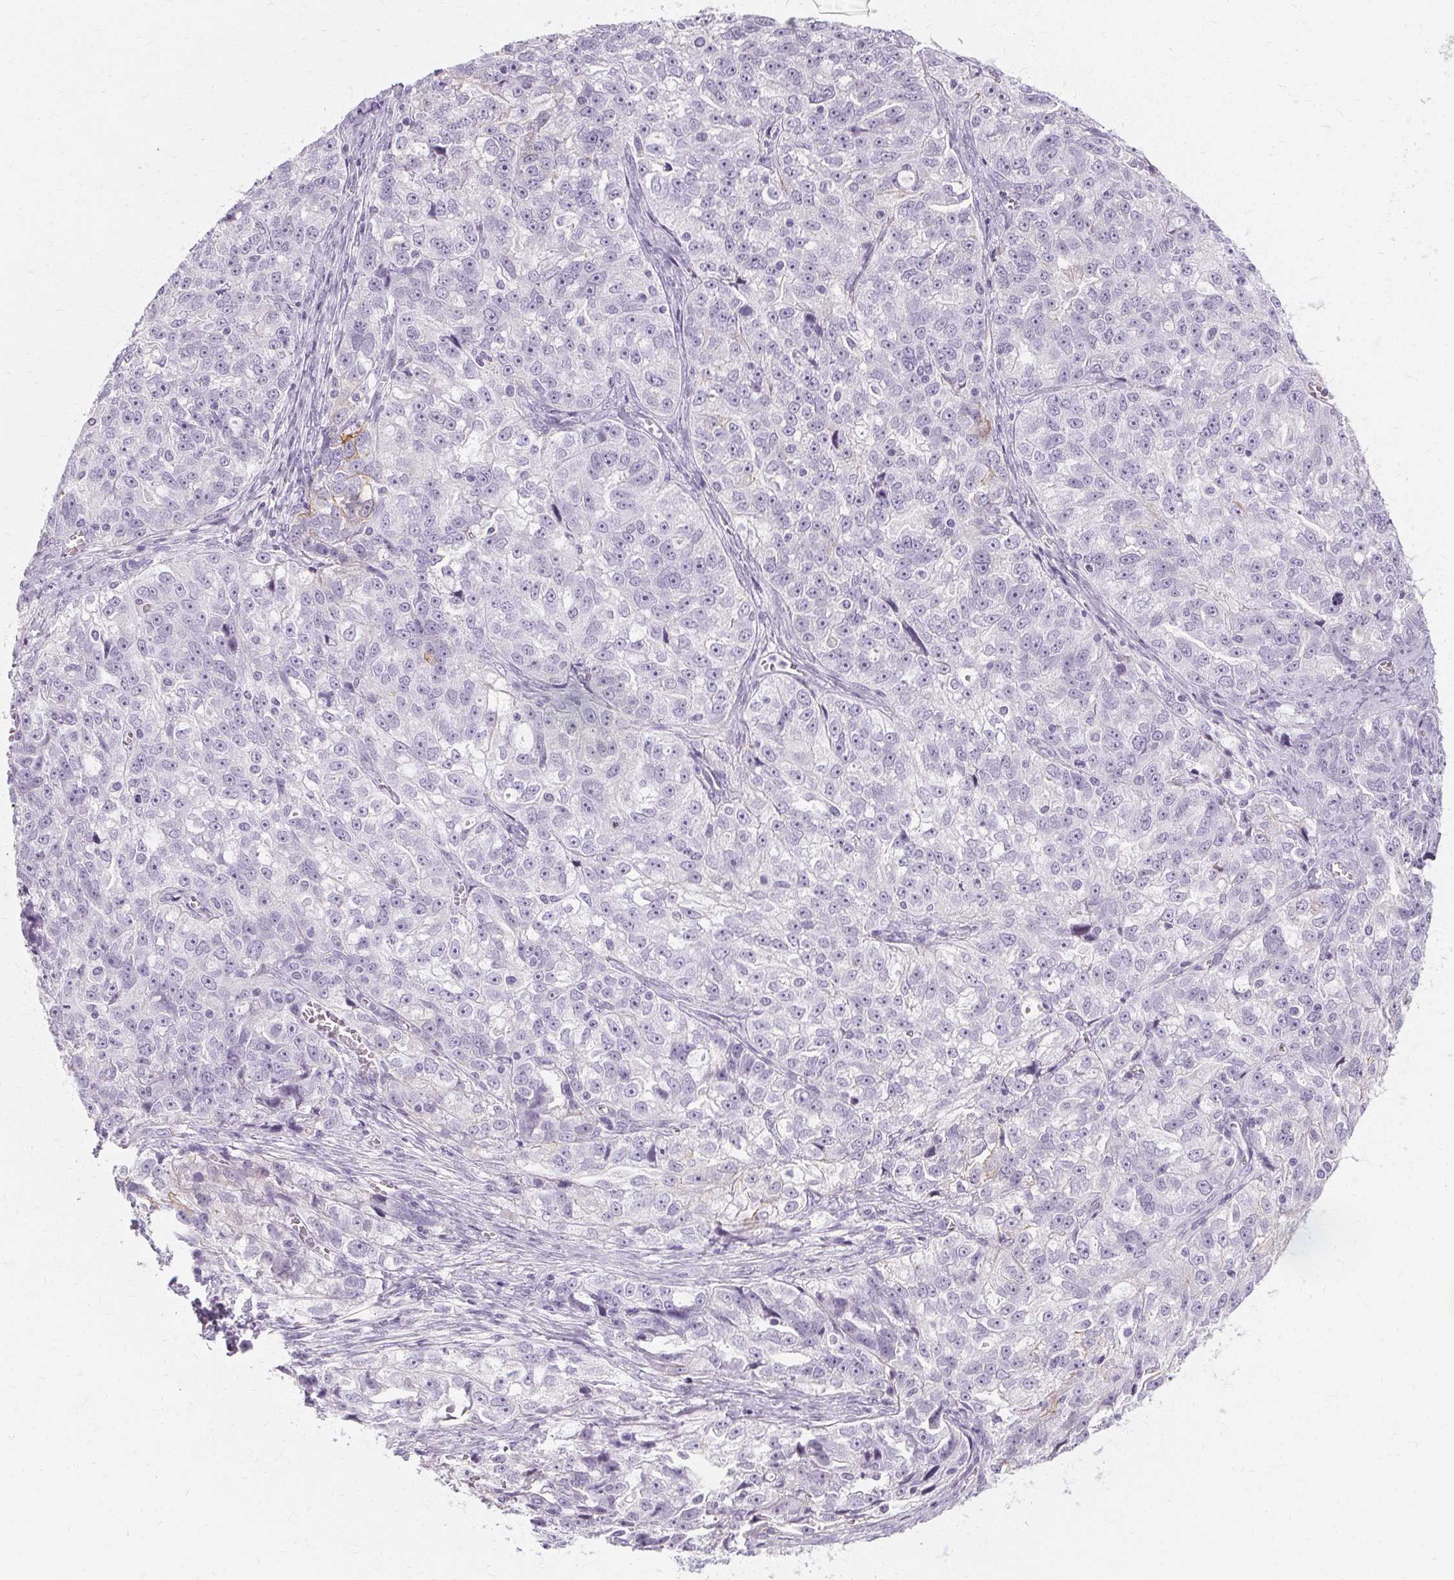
{"staining": {"intensity": "negative", "quantity": "none", "location": "none"}, "tissue": "ovarian cancer", "cell_type": "Tumor cells", "image_type": "cancer", "snomed": [{"axis": "morphology", "description": "Cystadenocarcinoma, serous, NOS"}, {"axis": "topography", "description": "Ovary"}], "caption": "The histopathology image reveals no staining of tumor cells in serous cystadenocarcinoma (ovarian). Brightfield microscopy of immunohistochemistry stained with DAB (3,3'-diaminobenzidine) (brown) and hematoxylin (blue), captured at high magnification.", "gene": "KRT6C", "patient": {"sex": "female", "age": 51}}